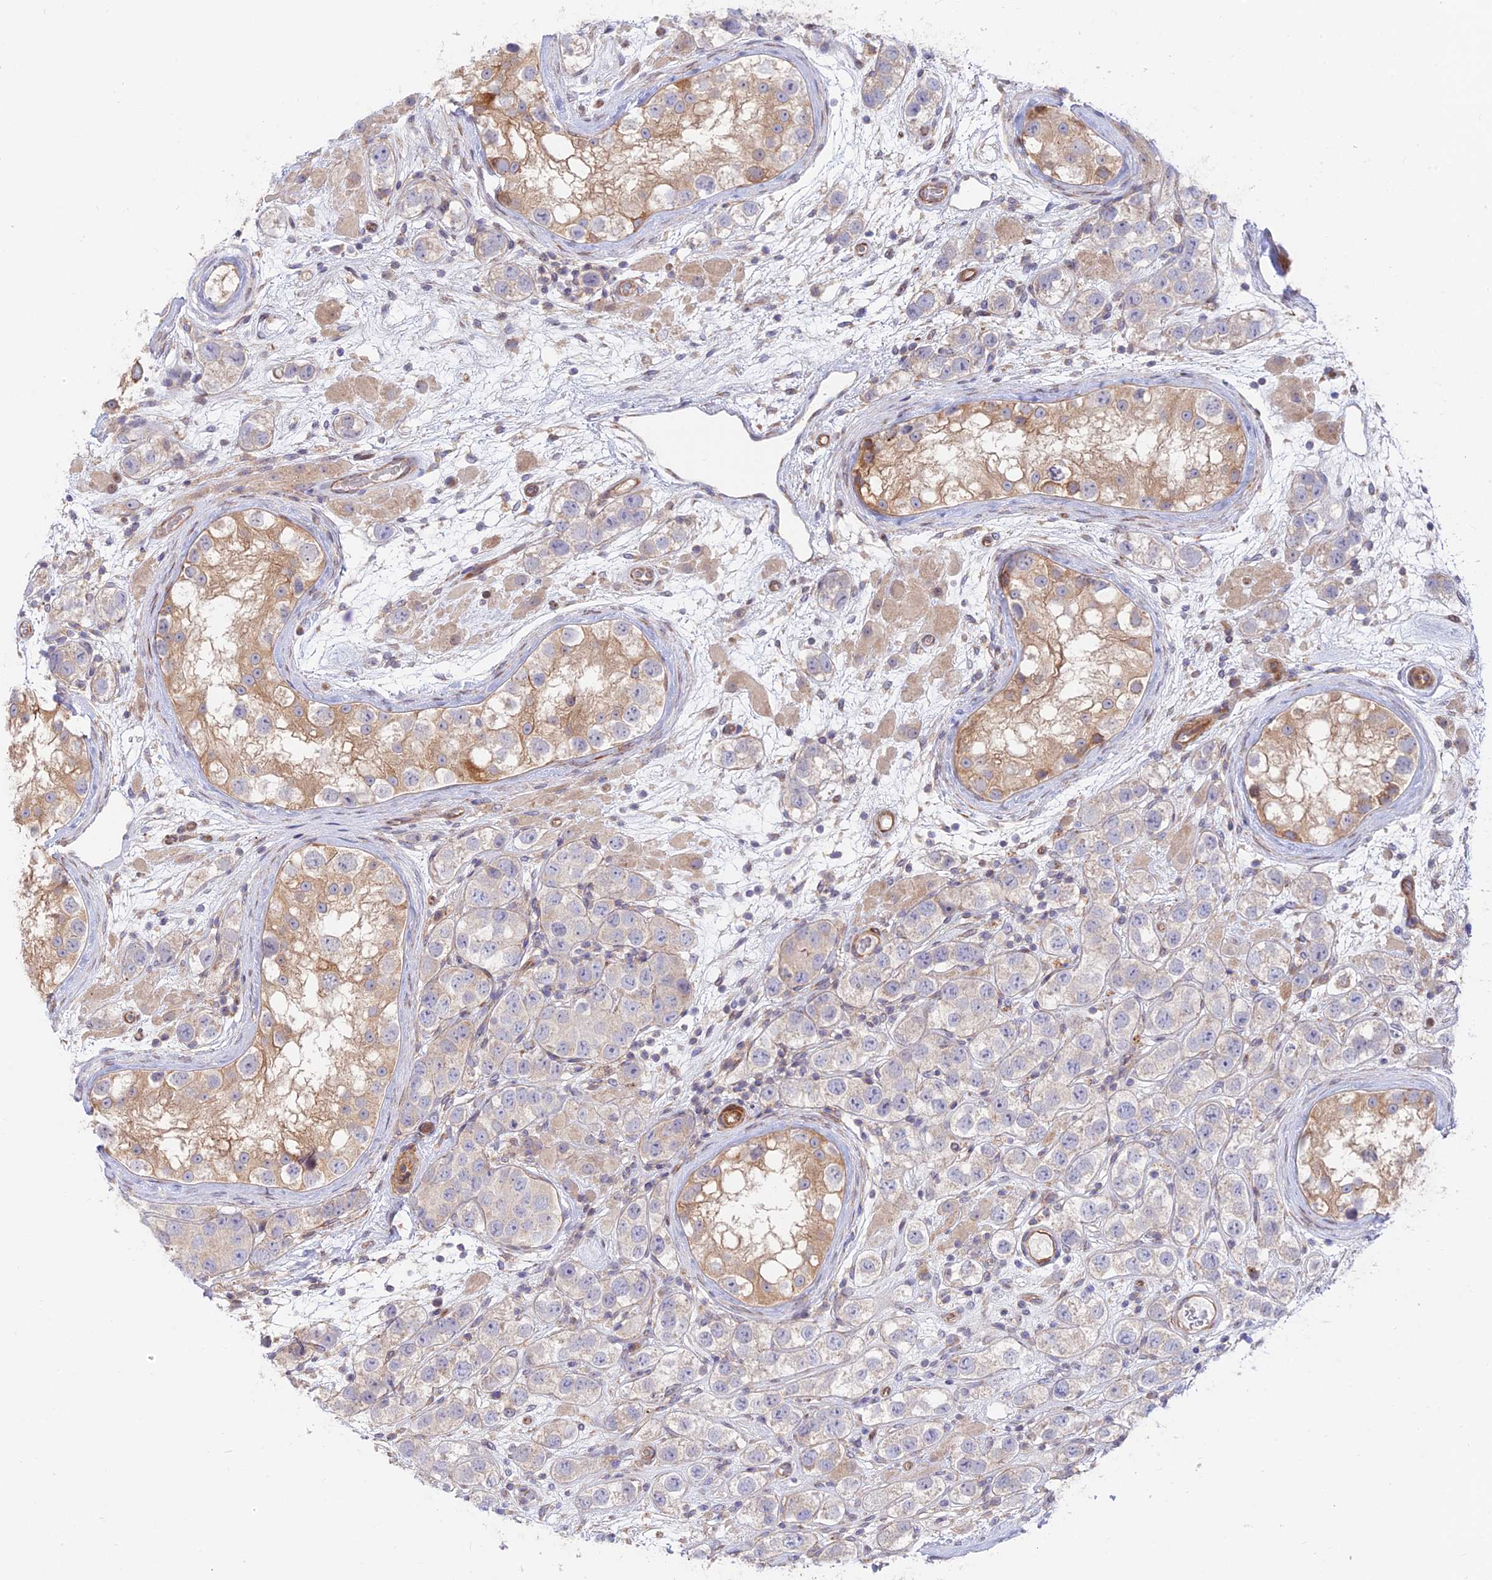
{"staining": {"intensity": "negative", "quantity": "none", "location": "none"}, "tissue": "testis cancer", "cell_type": "Tumor cells", "image_type": "cancer", "snomed": [{"axis": "morphology", "description": "Seminoma, NOS"}, {"axis": "topography", "description": "Testis"}], "caption": "Testis cancer (seminoma) was stained to show a protein in brown. There is no significant expression in tumor cells. Brightfield microscopy of immunohistochemistry (IHC) stained with DAB (3,3'-diaminobenzidine) (brown) and hematoxylin (blue), captured at high magnification.", "gene": "KCNAB1", "patient": {"sex": "male", "age": 28}}